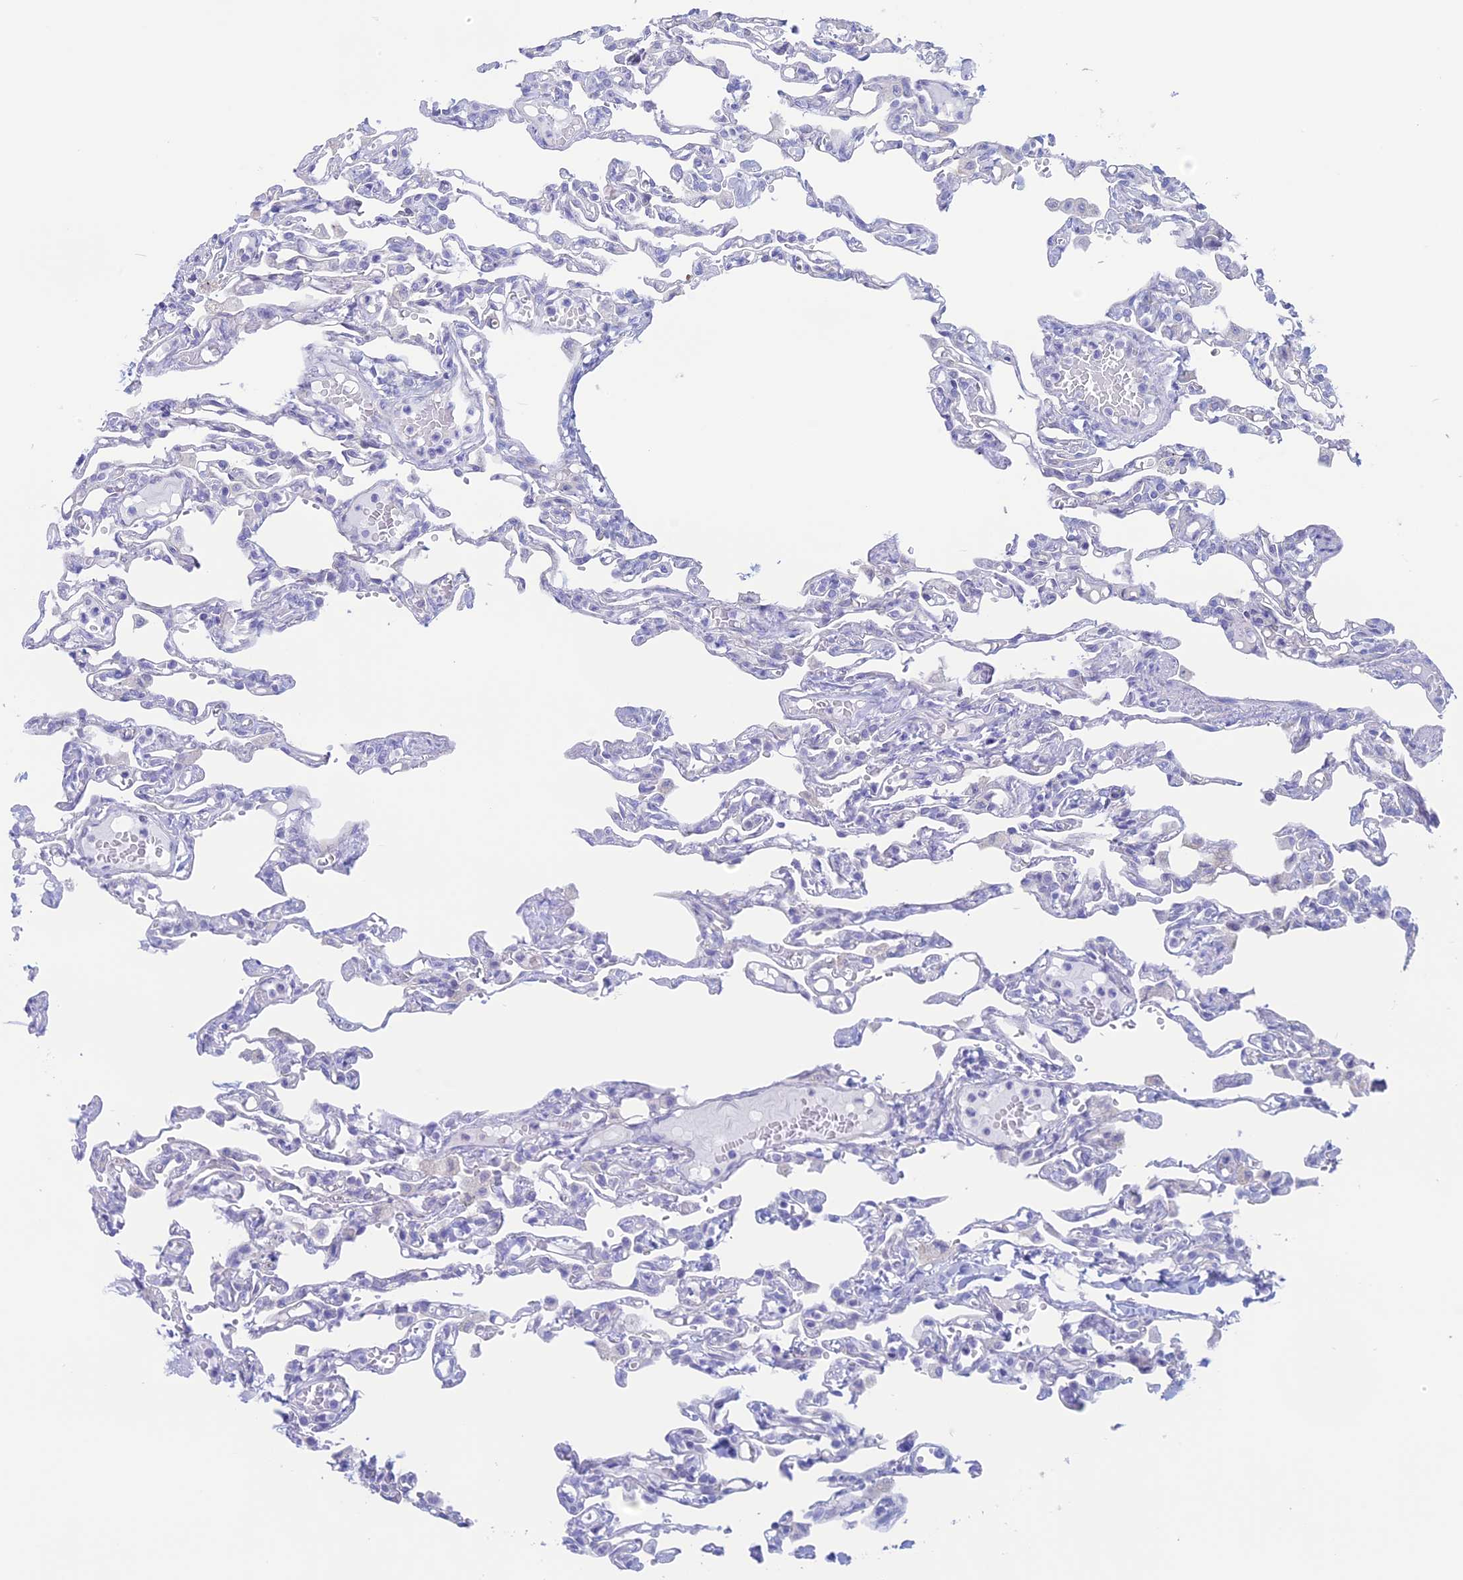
{"staining": {"intensity": "negative", "quantity": "none", "location": "none"}, "tissue": "lung", "cell_type": "Alveolar cells", "image_type": "normal", "snomed": [{"axis": "morphology", "description": "Normal tissue, NOS"}, {"axis": "topography", "description": "Lung"}], "caption": "Alveolar cells show no significant protein staining in normal lung. (Brightfield microscopy of DAB (3,3'-diaminobenzidine) immunohistochemistry (IHC) at high magnification).", "gene": "RP1", "patient": {"sex": "male", "age": 21}}